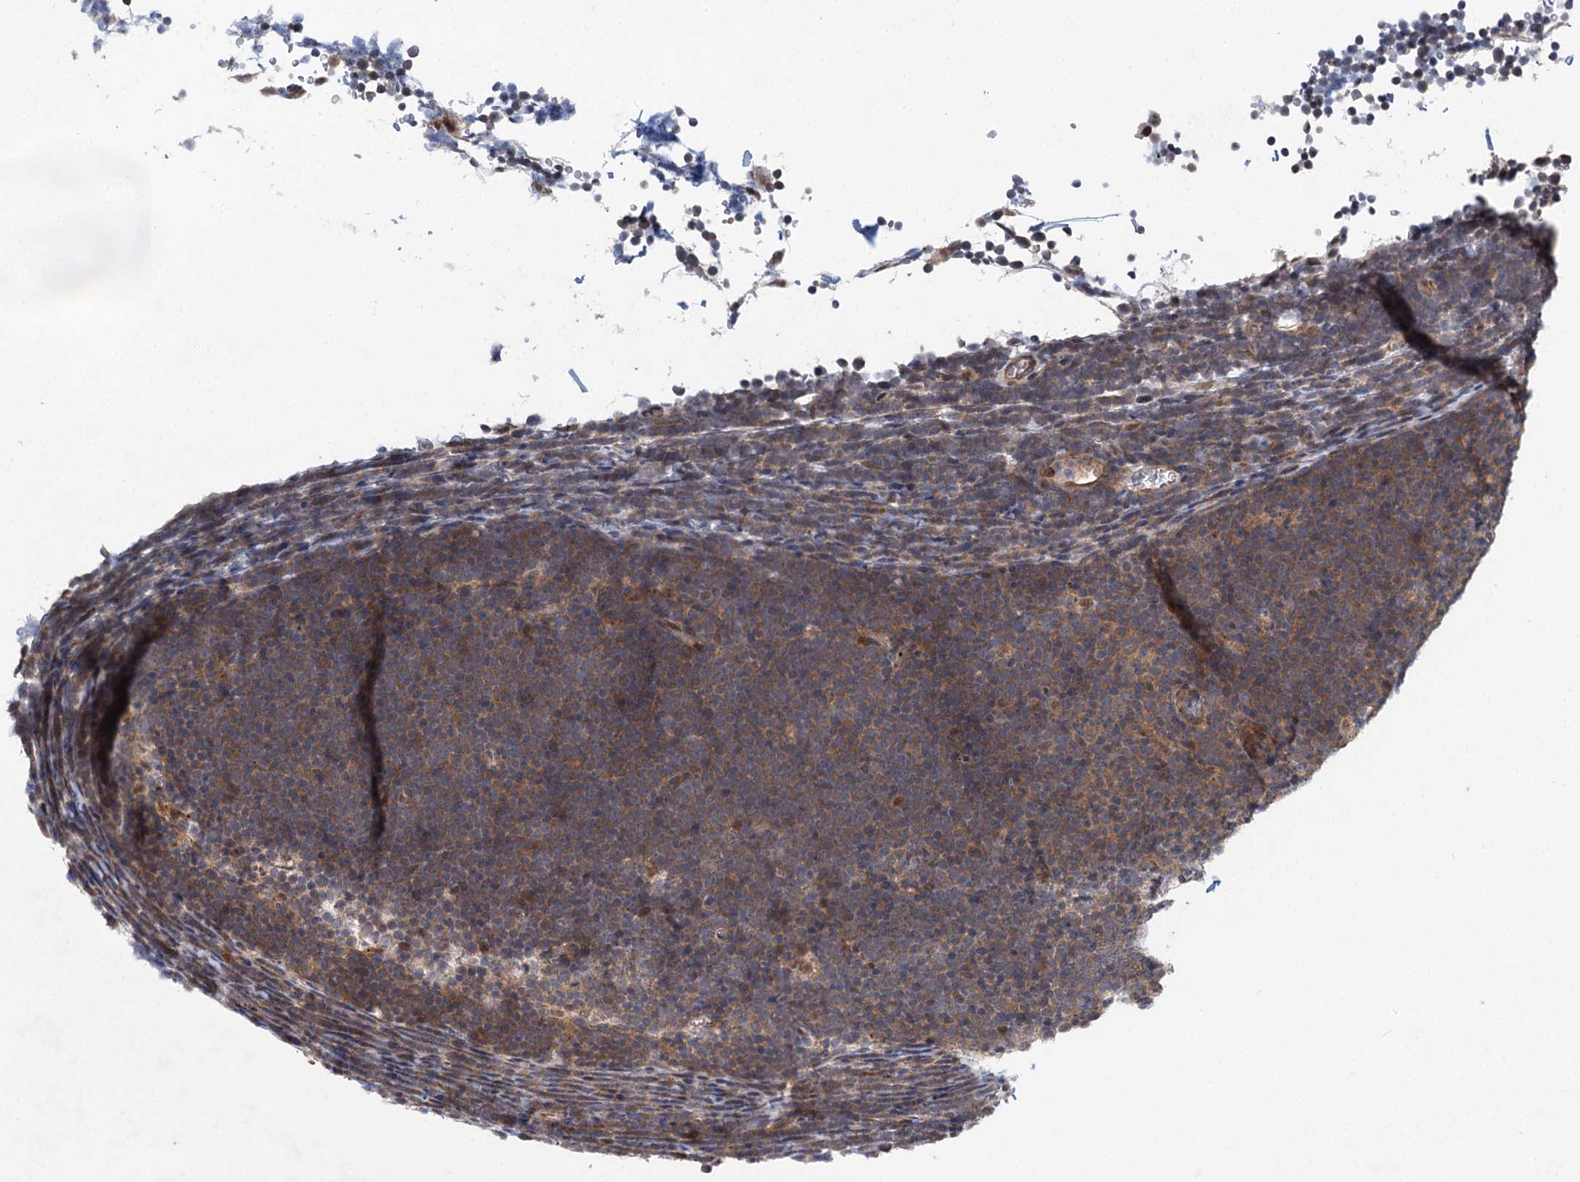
{"staining": {"intensity": "moderate", "quantity": ">75%", "location": "cytoplasmic/membranous"}, "tissue": "lymphoma", "cell_type": "Tumor cells", "image_type": "cancer", "snomed": [{"axis": "morphology", "description": "Malignant lymphoma, non-Hodgkin's type, High grade"}, {"axis": "topography", "description": "Lymph node"}], "caption": "The histopathology image reveals staining of lymphoma, revealing moderate cytoplasmic/membranous protein positivity (brown color) within tumor cells.", "gene": "GPBP1", "patient": {"sex": "male", "age": 13}}